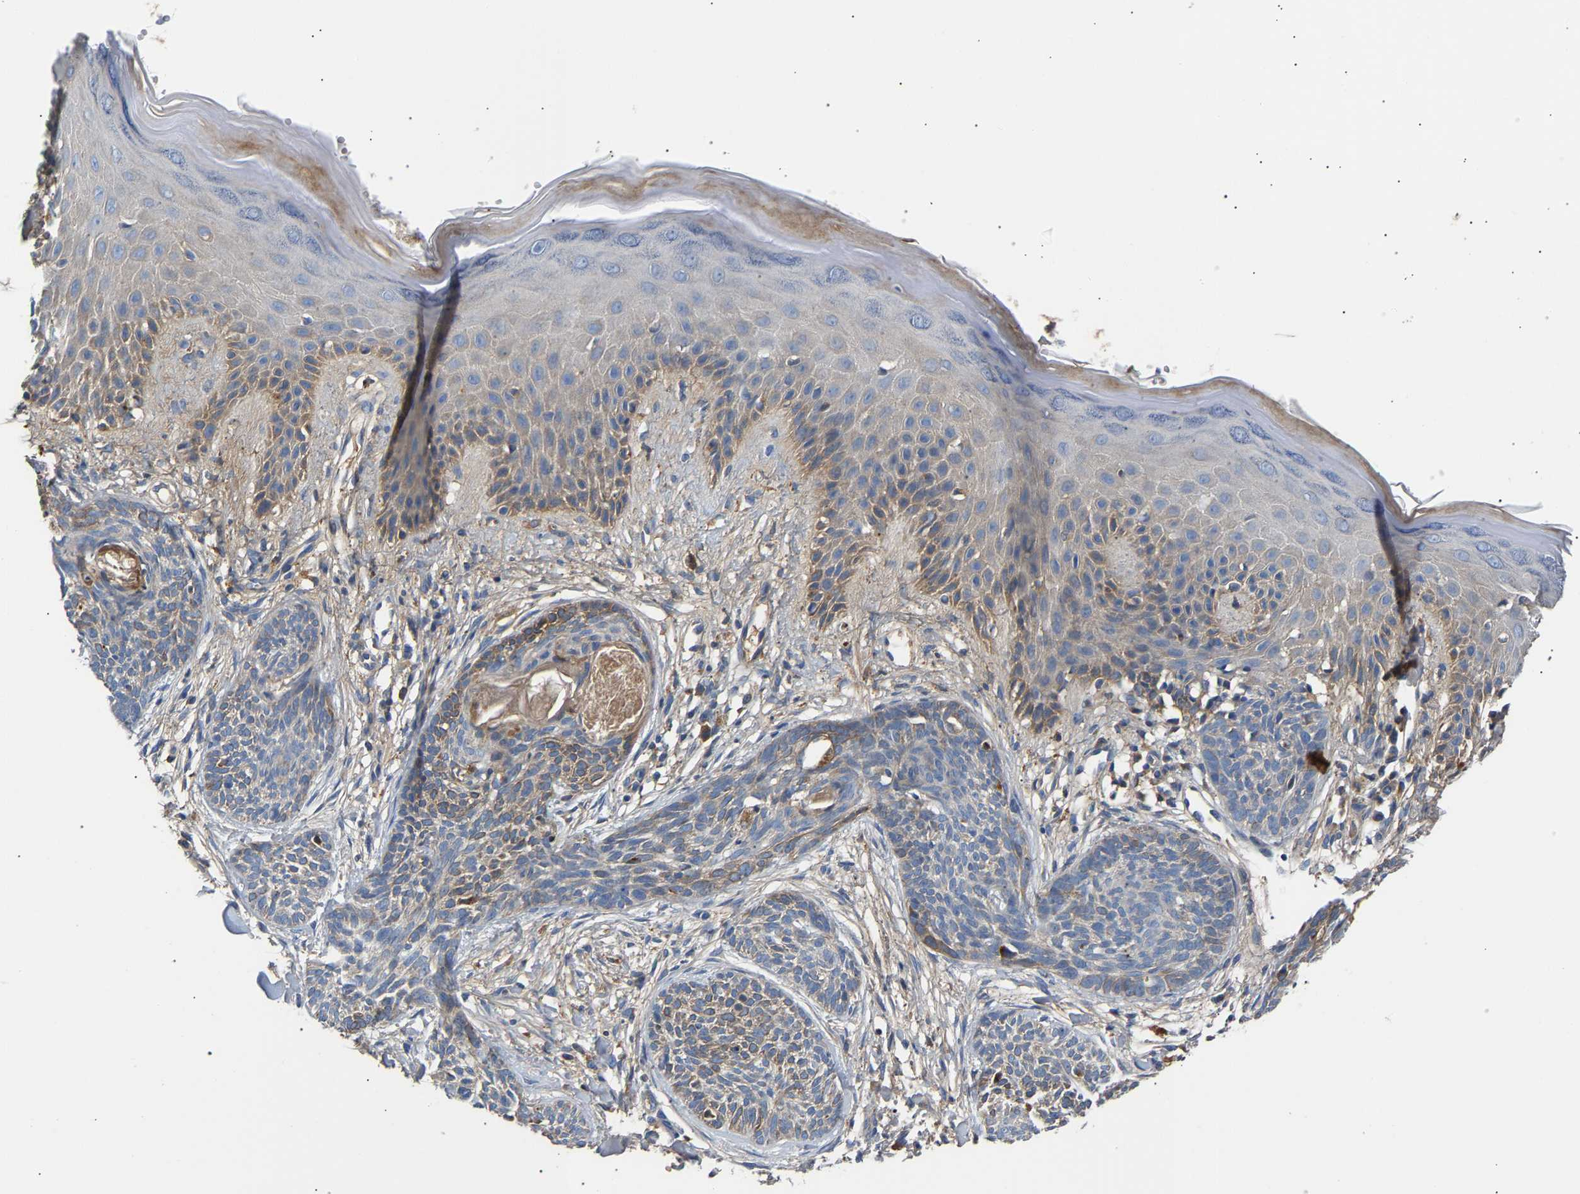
{"staining": {"intensity": "negative", "quantity": "none", "location": "none"}, "tissue": "skin cancer", "cell_type": "Tumor cells", "image_type": "cancer", "snomed": [{"axis": "morphology", "description": "Basal cell carcinoma"}, {"axis": "topography", "description": "Skin"}], "caption": "Immunohistochemistry photomicrograph of neoplastic tissue: skin cancer stained with DAB reveals no significant protein expression in tumor cells.", "gene": "CCDC171", "patient": {"sex": "female", "age": 59}}